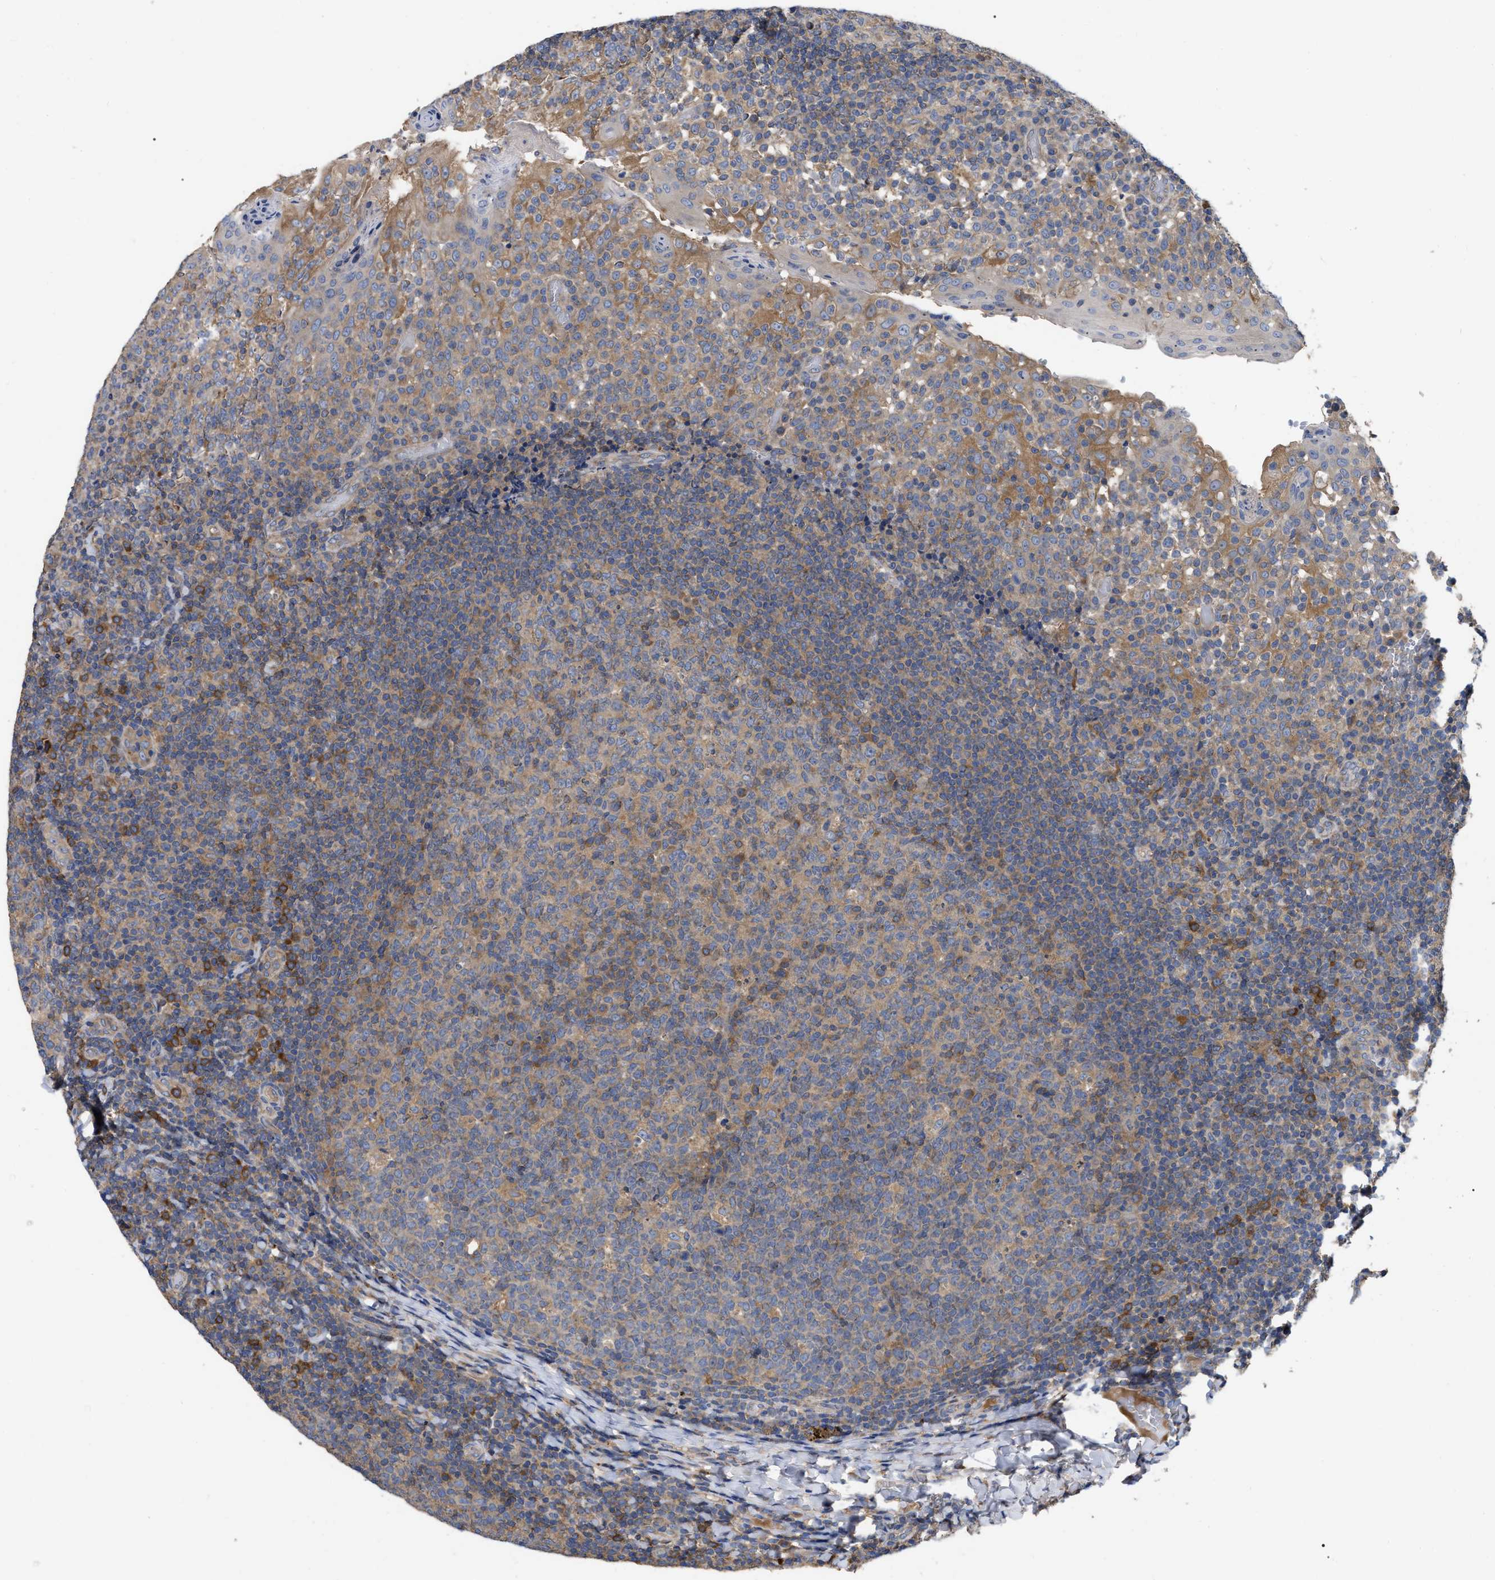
{"staining": {"intensity": "moderate", "quantity": "25%-75%", "location": "cytoplasmic/membranous"}, "tissue": "tonsil", "cell_type": "Germinal center cells", "image_type": "normal", "snomed": [{"axis": "morphology", "description": "Normal tissue, NOS"}, {"axis": "topography", "description": "Tonsil"}], "caption": "Protein analysis of unremarkable tonsil shows moderate cytoplasmic/membranous expression in approximately 25%-75% of germinal center cells.", "gene": "RAP1GDS1", "patient": {"sex": "female", "age": 19}}